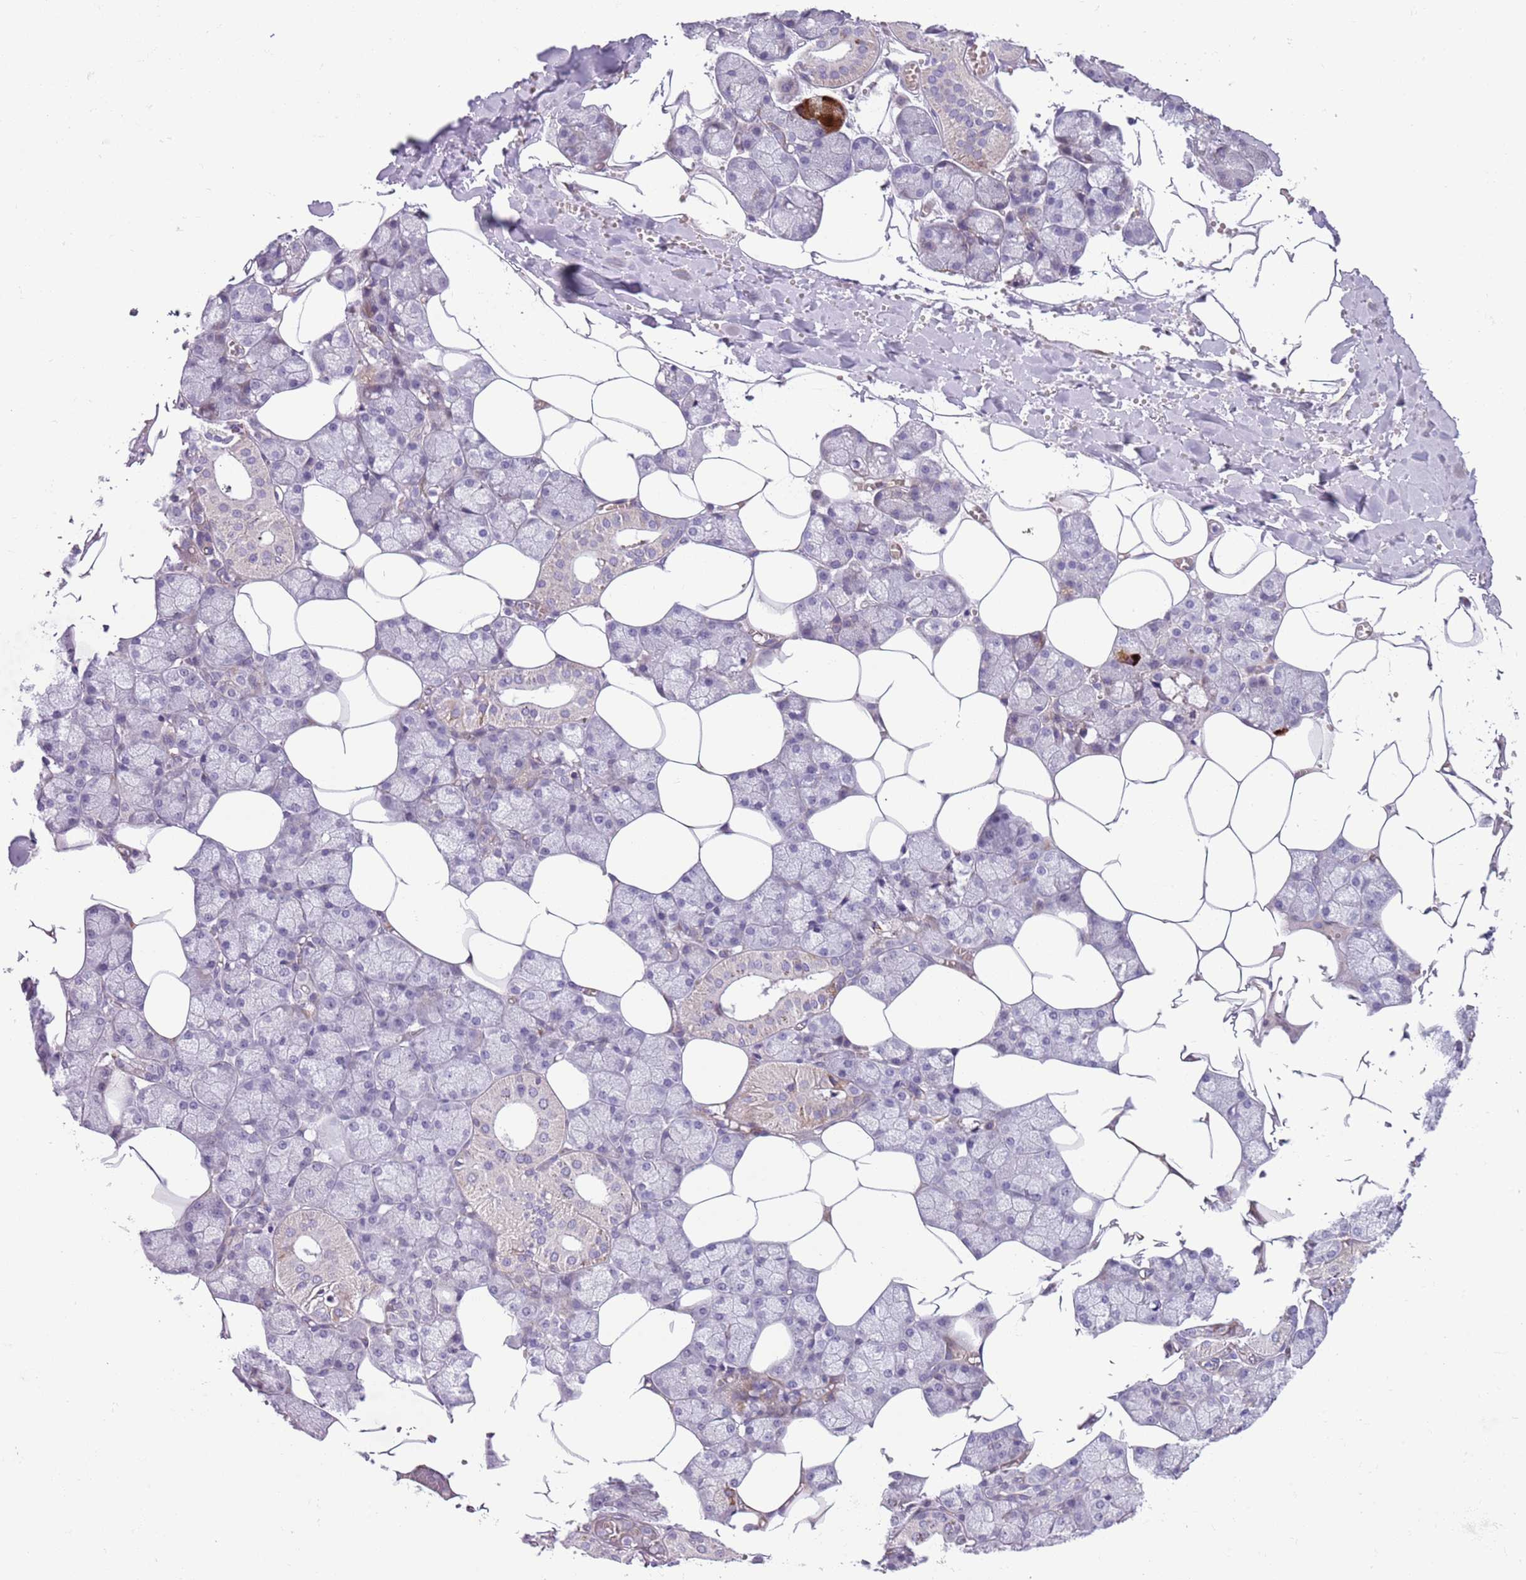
{"staining": {"intensity": "moderate", "quantity": "<25%", "location": "cytoplasmic/membranous"}, "tissue": "salivary gland", "cell_type": "Glandular cells", "image_type": "normal", "snomed": [{"axis": "morphology", "description": "Normal tissue, NOS"}, {"axis": "topography", "description": "Salivary gland"}], "caption": "Protein staining by immunohistochemistry (IHC) exhibits moderate cytoplasmic/membranous expression in about <25% of glandular cells in benign salivary gland. Ihc stains the protein of interest in brown and the nuclei are stained blue.", "gene": "MRPL32", "patient": {"sex": "male", "age": 62}}